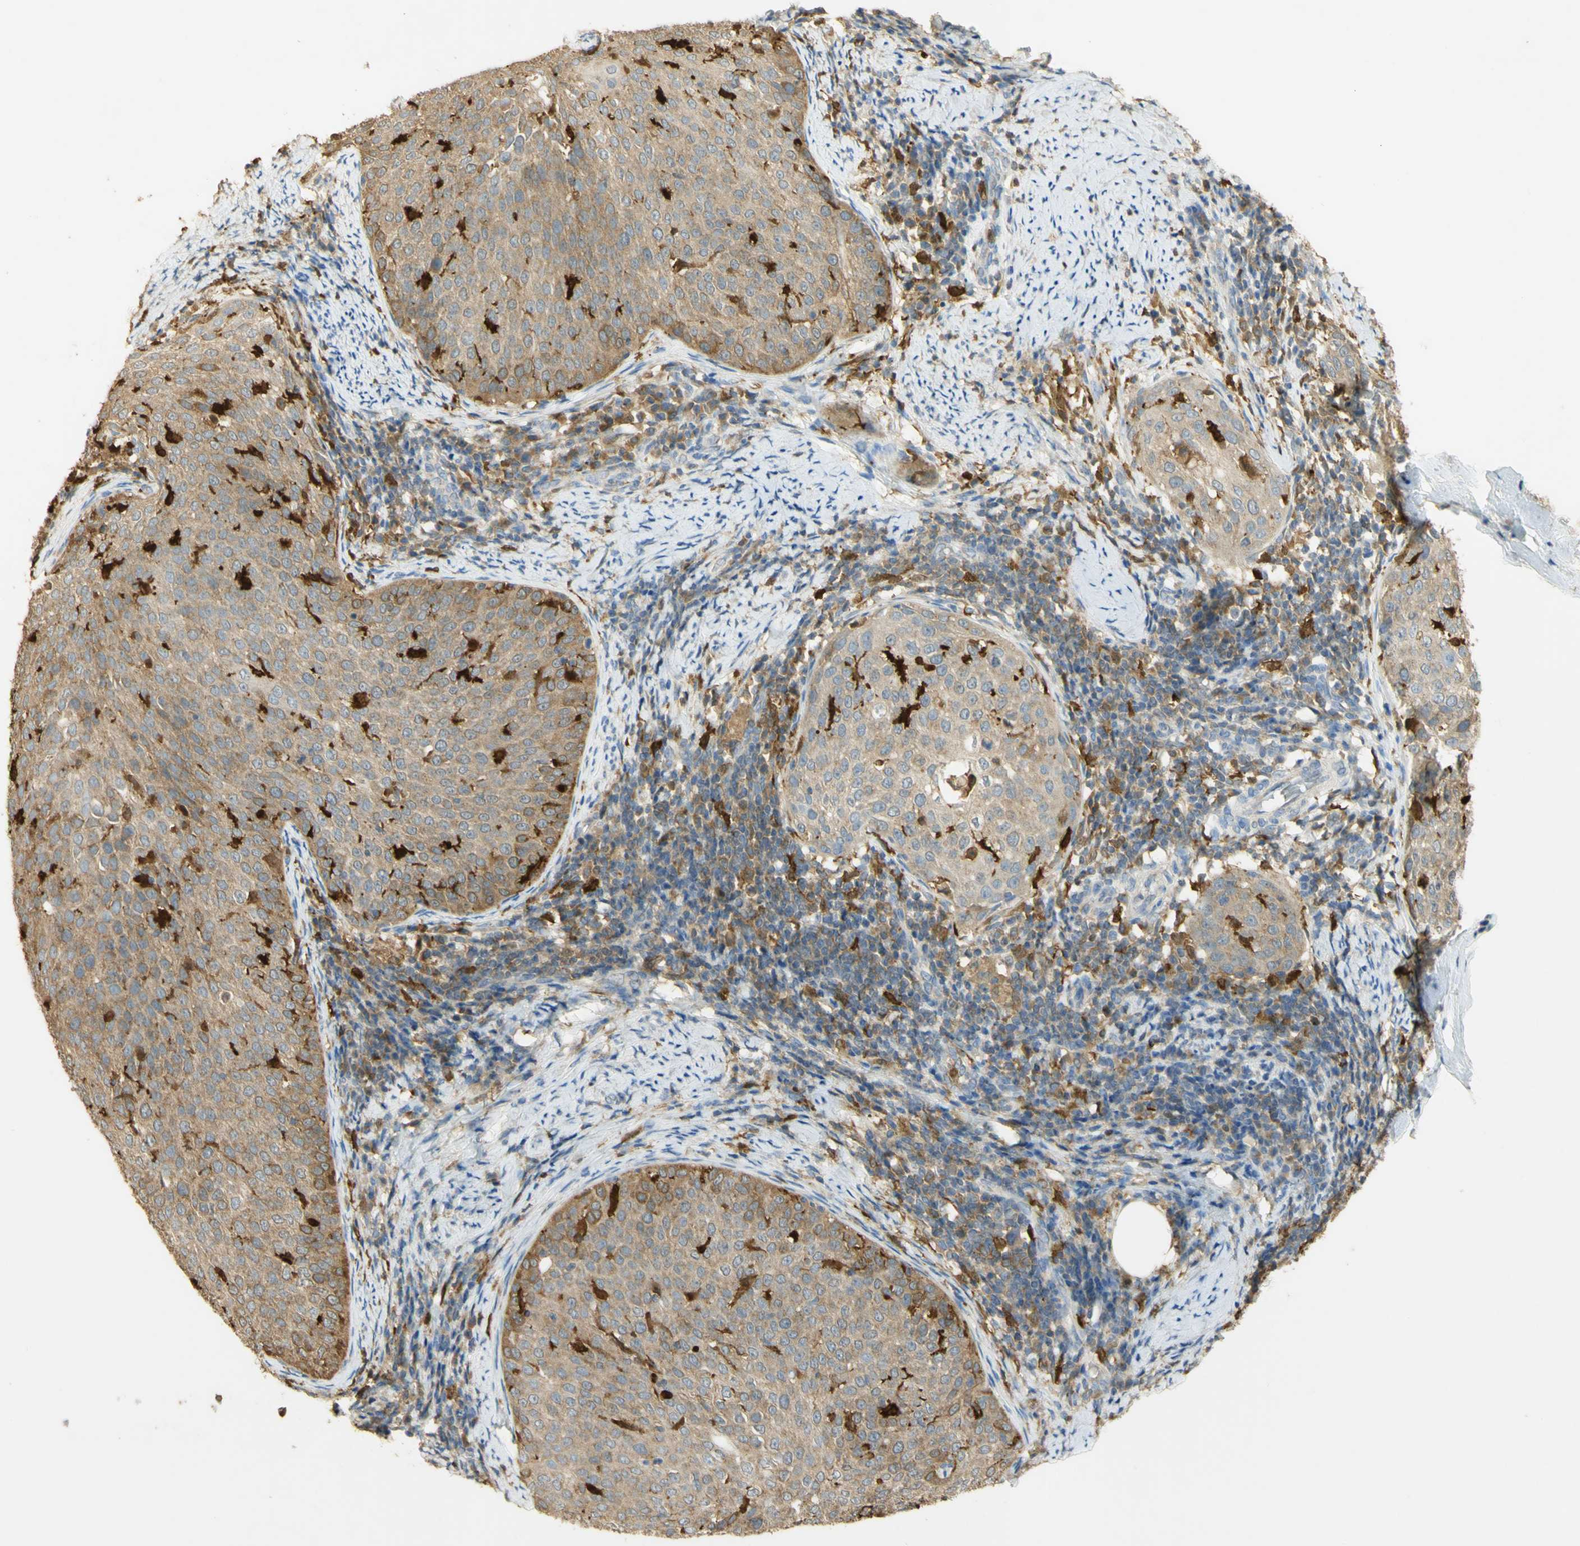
{"staining": {"intensity": "moderate", "quantity": ">75%", "location": "cytoplasmic/membranous"}, "tissue": "cervical cancer", "cell_type": "Tumor cells", "image_type": "cancer", "snomed": [{"axis": "morphology", "description": "Squamous cell carcinoma, NOS"}, {"axis": "topography", "description": "Cervix"}], "caption": "Brown immunohistochemical staining in squamous cell carcinoma (cervical) demonstrates moderate cytoplasmic/membranous positivity in approximately >75% of tumor cells.", "gene": "PAK1", "patient": {"sex": "female", "age": 51}}